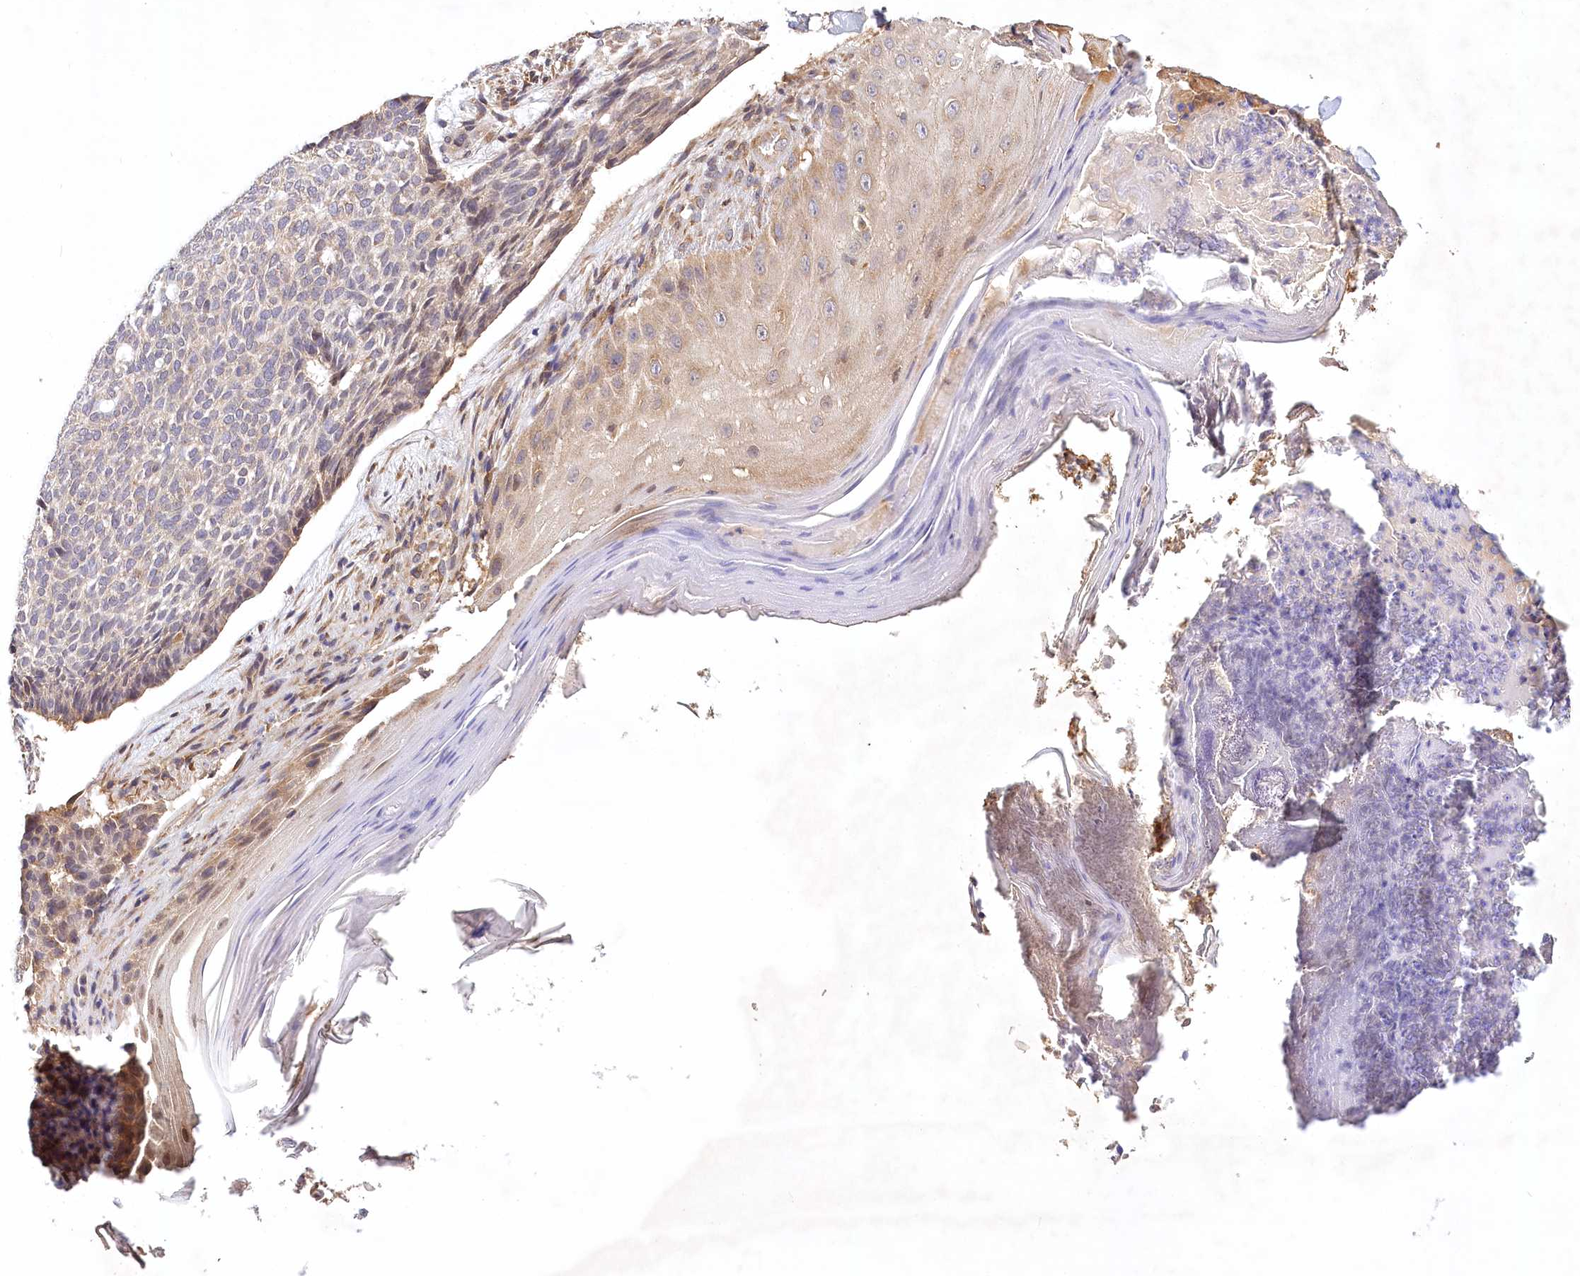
{"staining": {"intensity": "weak", "quantity": "<25%", "location": "cytoplasmic/membranous"}, "tissue": "skin cancer", "cell_type": "Tumor cells", "image_type": "cancer", "snomed": [{"axis": "morphology", "description": "Normal tissue, NOS"}, {"axis": "morphology", "description": "Basal cell carcinoma"}, {"axis": "topography", "description": "Skin"}], "caption": "Immunohistochemistry (IHC) micrograph of neoplastic tissue: skin cancer (basal cell carcinoma) stained with DAB reveals no significant protein positivity in tumor cells. The staining is performed using DAB (3,3'-diaminobenzidine) brown chromogen with nuclei counter-stained in using hematoxylin.", "gene": "LSS", "patient": {"sex": "male", "age": 50}}